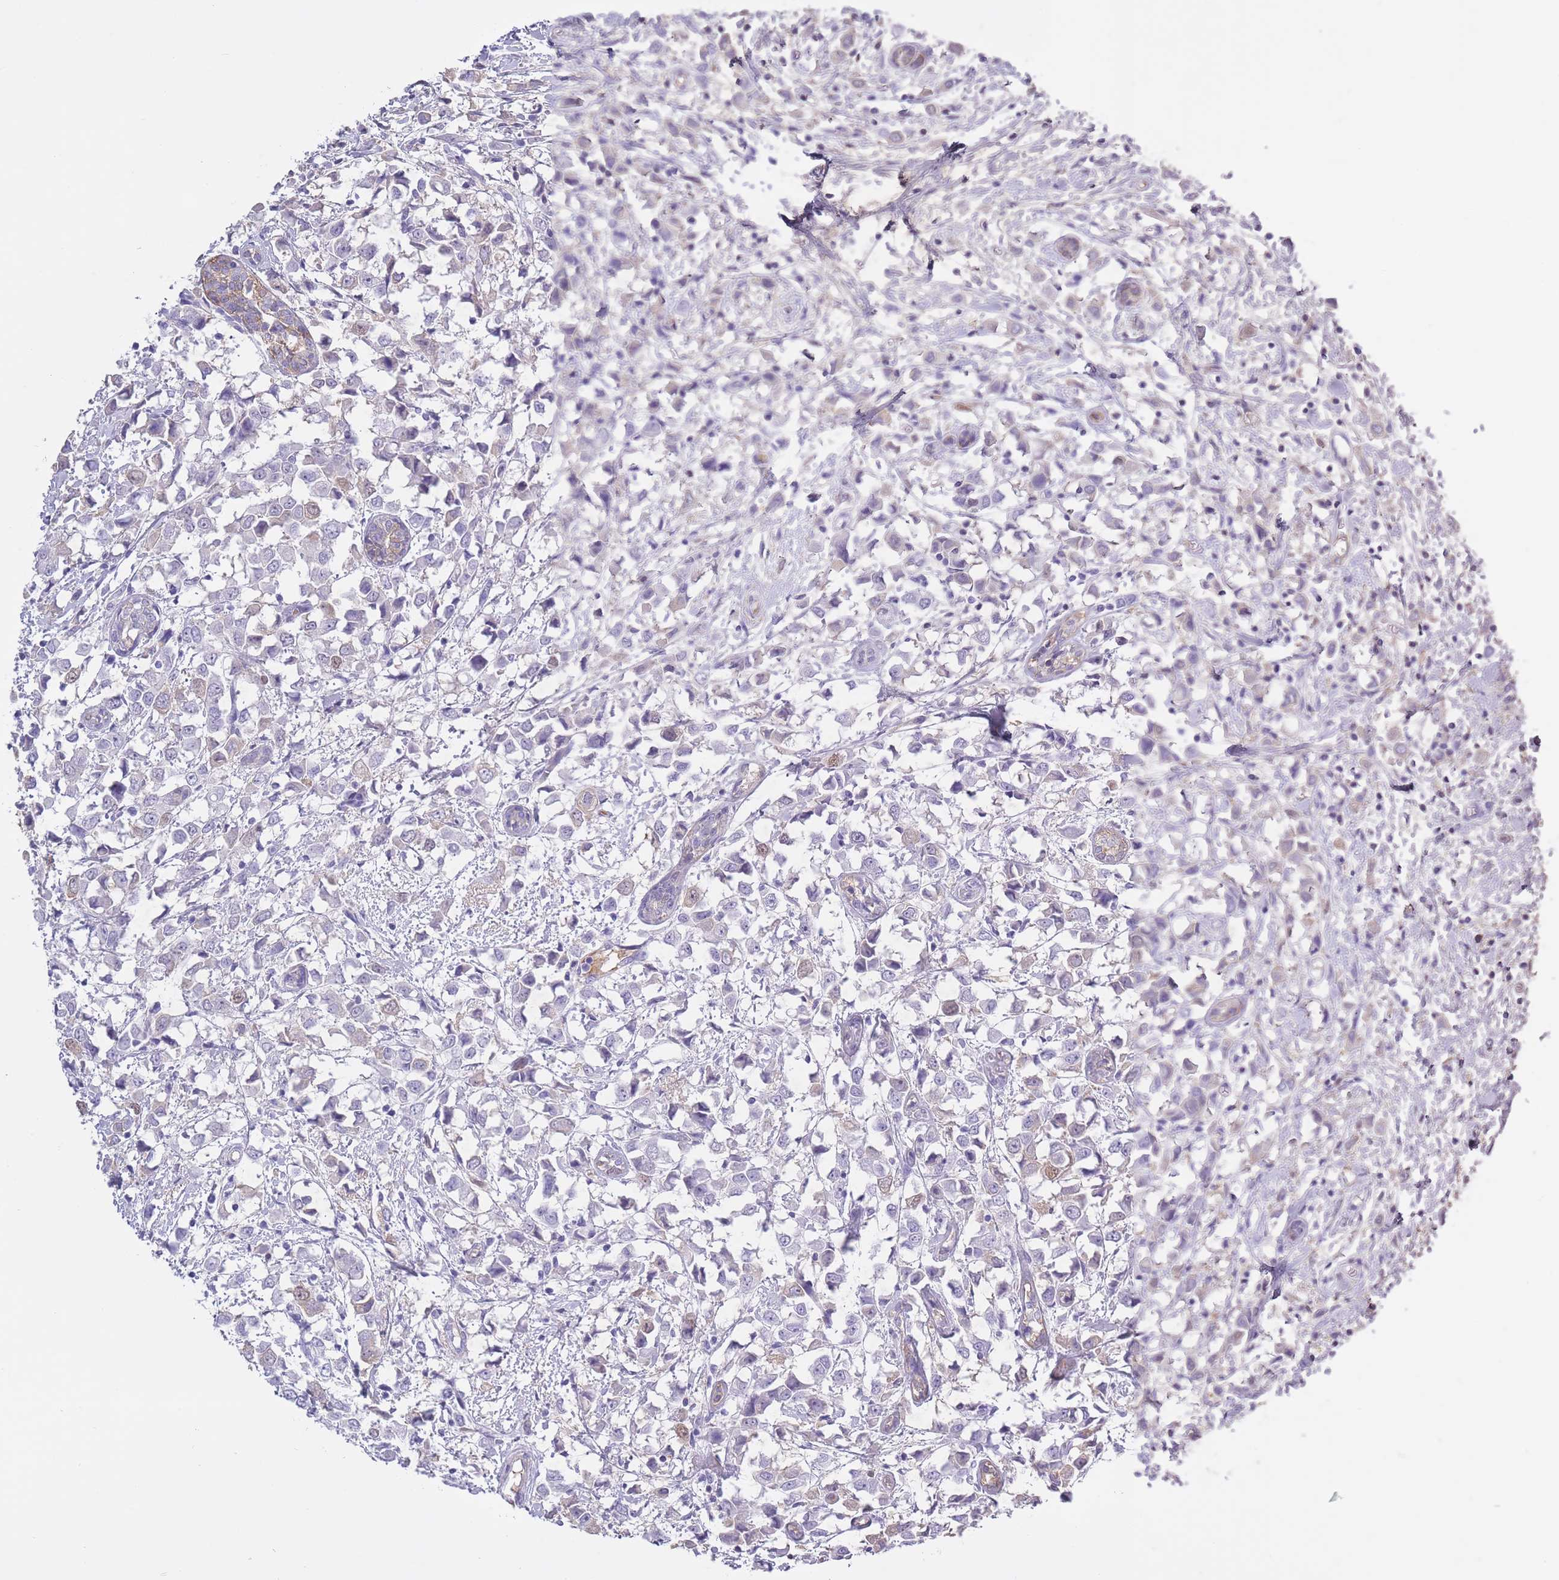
{"staining": {"intensity": "negative", "quantity": "none", "location": "none"}, "tissue": "breast cancer", "cell_type": "Tumor cells", "image_type": "cancer", "snomed": [{"axis": "morphology", "description": "Duct carcinoma"}, {"axis": "topography", "description": "Breast"}], "caption": "This is an IHC image of human breast intraductal carcinoma. There is no positivity in tumor cells.", "gene": "AP3S2", "patient": {"sex": "female", "age": 61}}